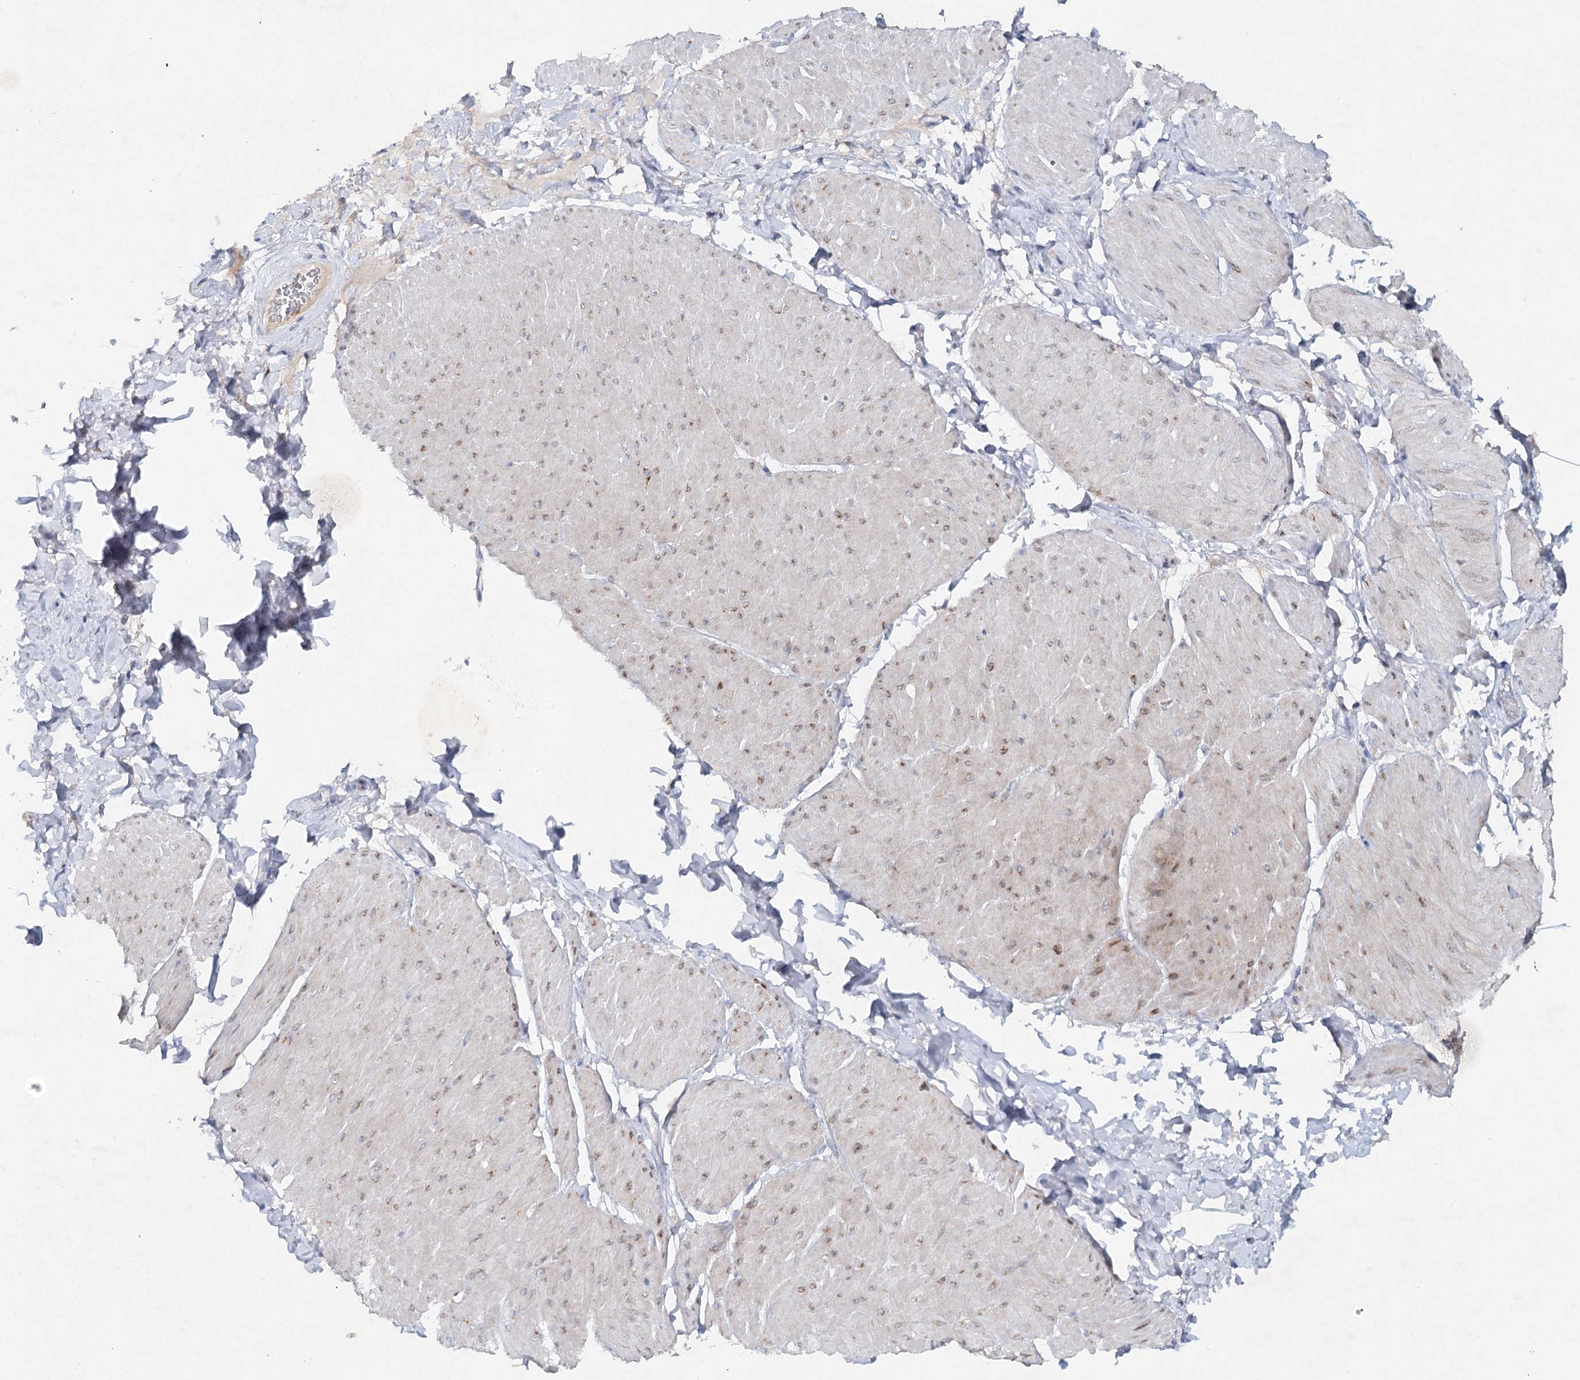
{"staining": {"intensity": "weak", "quantity": "<25%", "location": "cytoplasmic/membranous"}, "tissue": "smooth muscle", "cell_type": "Smooth muscle cells", "image_type": "normal", "snomed": [{"axis": "morphology", "description": "Urothelial carcinoma, High grade"}, {"axis": "topography", "description": "Urinary bladder"}], "caption": "Histopathology image shows no significant protein expression in smooth muscle cells of unremarkable smooth muscle.", "gene": "RFX6", "patient": {"sex": "male", "age": 46}}